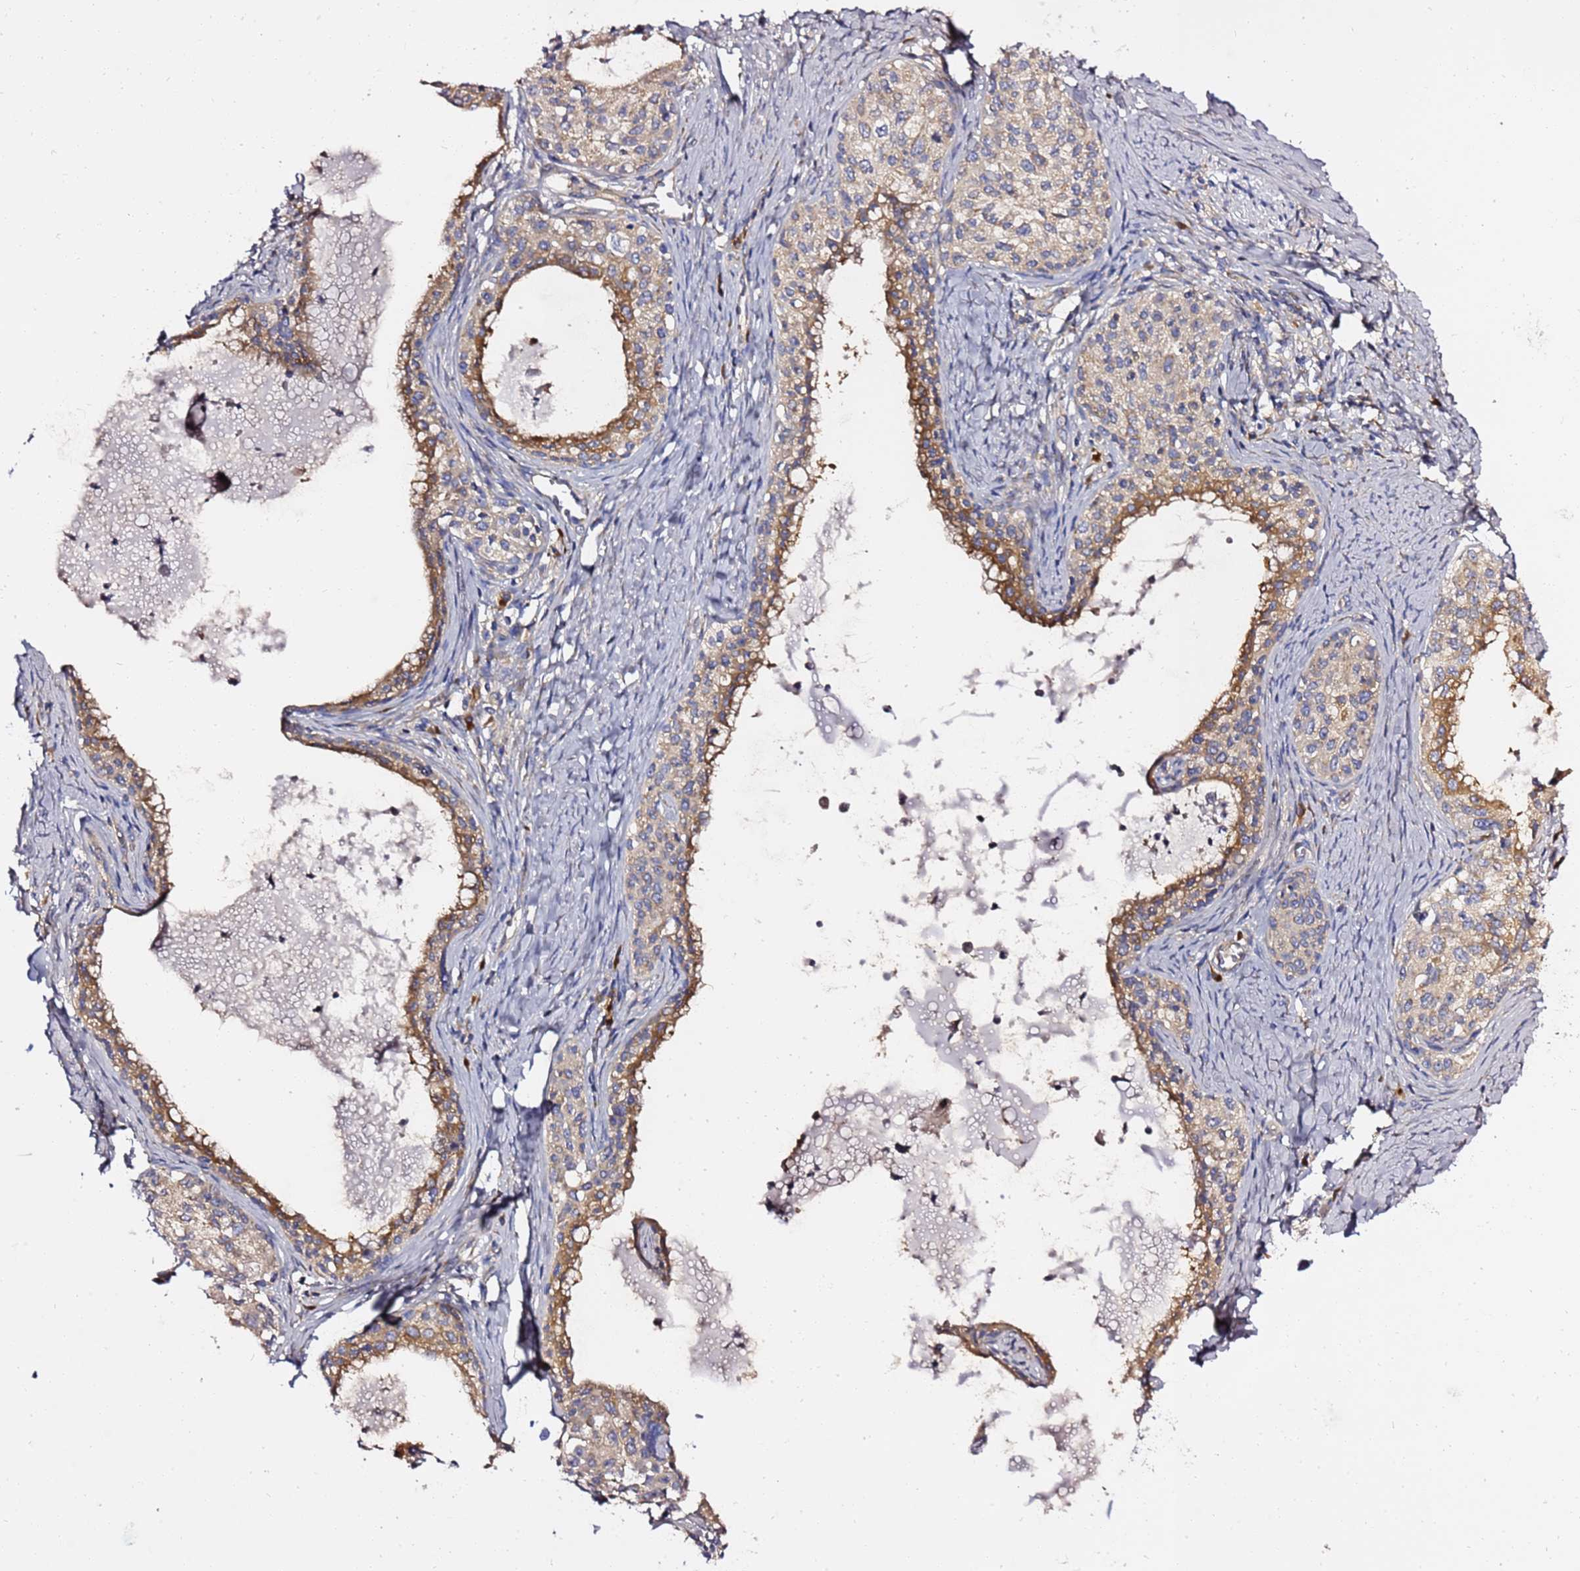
{"staining": {"intensity": "moderate", "quantity": "25%-75%", "location": "cytoplasmic/membranous"}, "tissue": "cervical cancer", "cell_type": "Tumor cells", "image_type": "cancer", "snomed": [{"axis": "morphology", "description": "Squamous cell carcinoma, NOS"}, {"axis": "morphology", "description": "Adenocarcinoma, NOS"}, {"axis": "topography", "description": "Cervix"}], "caption": "Squamous cell carcinoma (cervical) stained for a protein (brown) exhibits moderate cytoplasmic/membranous positive expression in about 25%-75% of tumor cells.", "gene": "ANAPC1", "patient": {"sex": "female", "age": 52}}